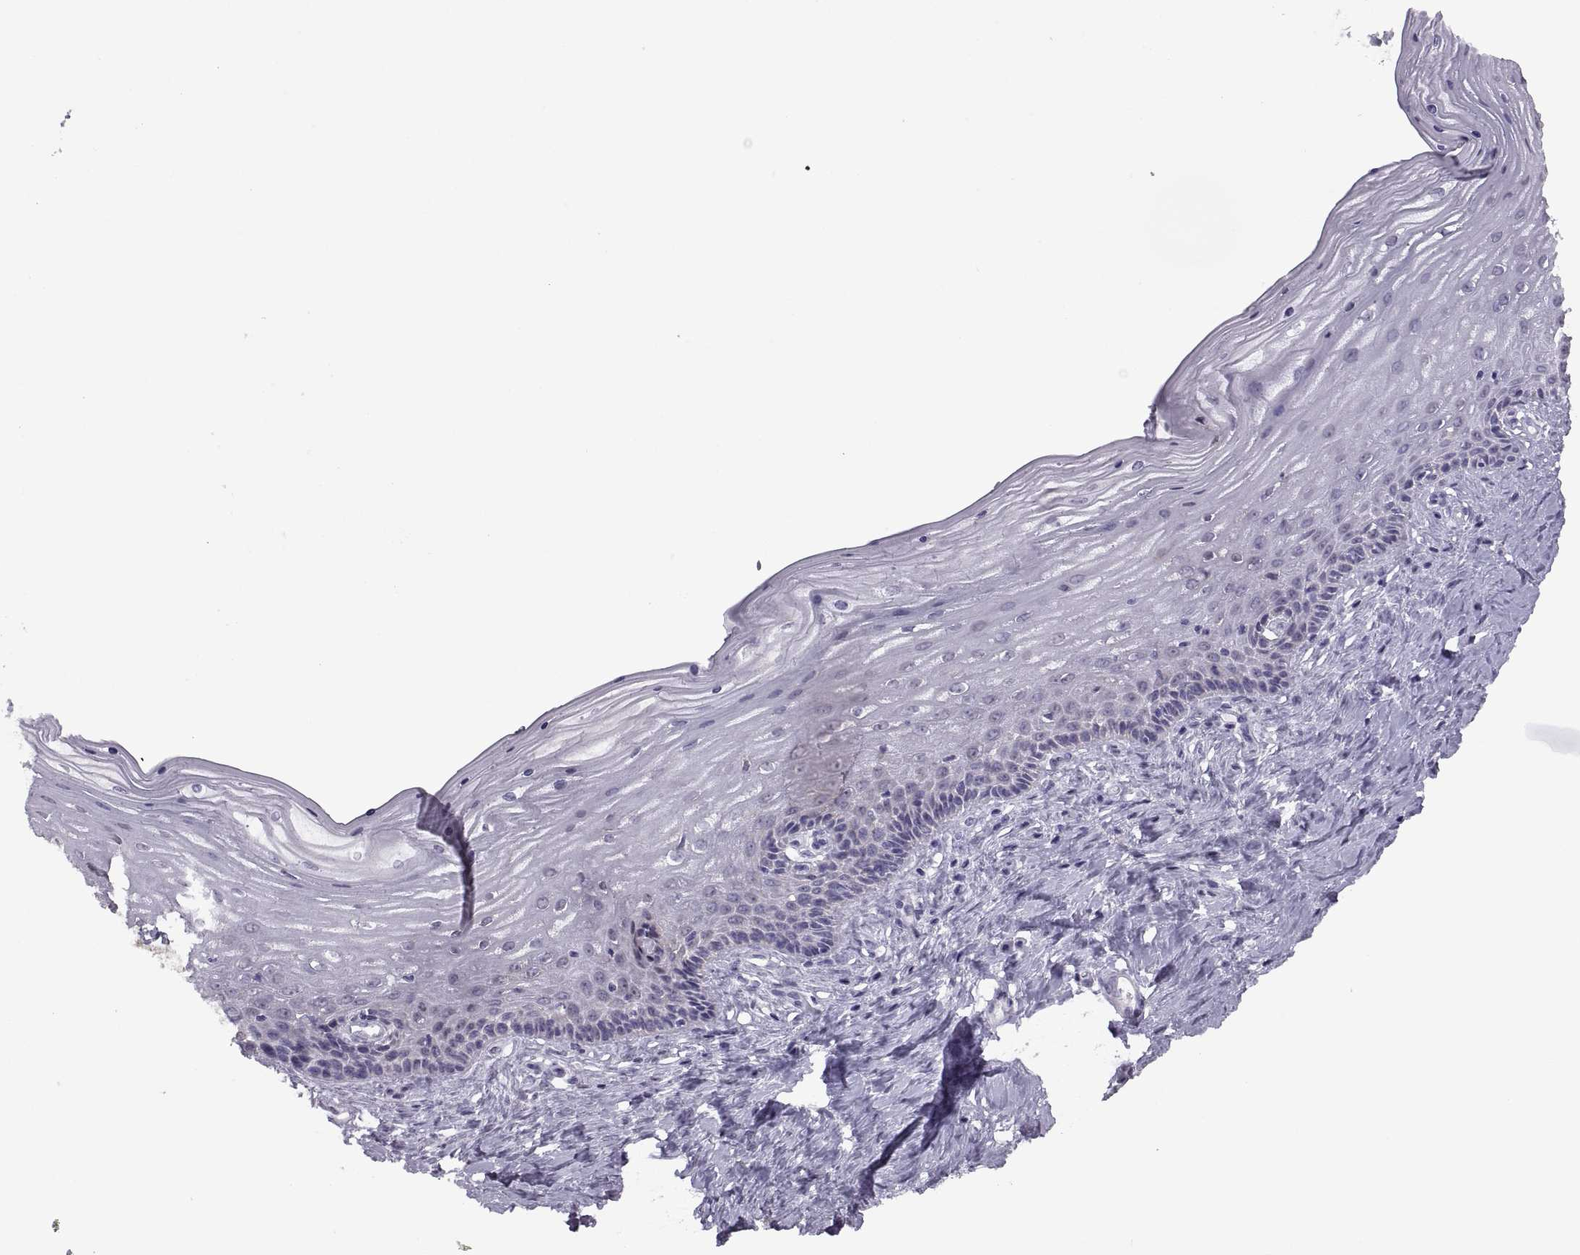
{"staining": {"intensity": "negative", "quantity": "none", "location": "none"}, "tissue": "vagina", "cell_type": "Squamous epithelial cells", "image_type": "normal", "snomed": [{"axis": "morphology", "description": "Normal tissue, NOS"}, {"axis": "topography", "description": "Vagina"}], "caption": "The histopathology image displays no staining of squamous epithelial cells in unremarkable vagina. The staining was performed using DAB to visualize the protein expression in brown, while the nuclei were stained in blue with hematoxylin (Magnification: 20x).", "gene": "ASIC2", "patient": {"sex": "female", "age": 45}}